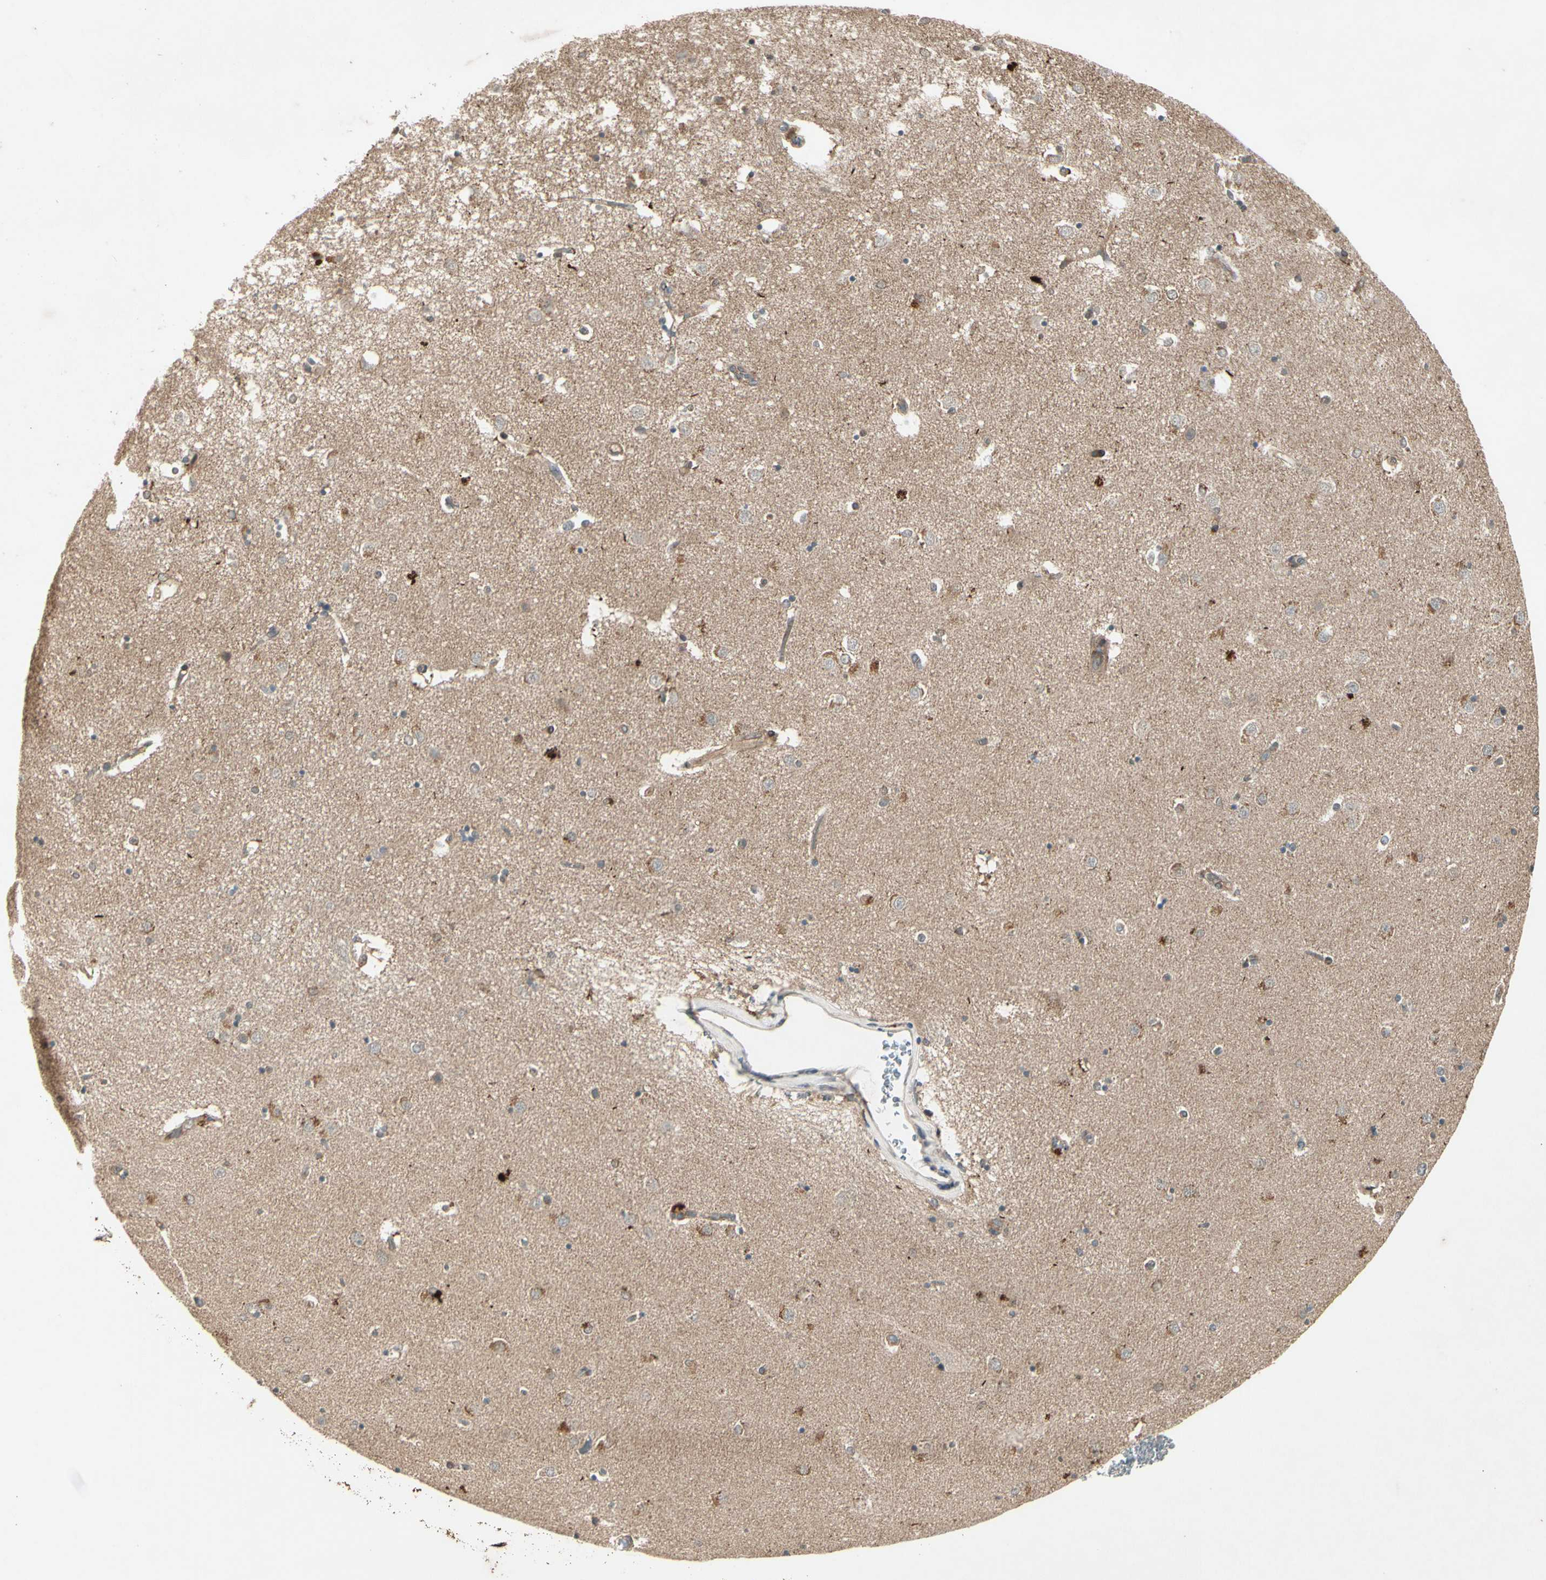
{"staining": {"intensity": "negative", "quantity": "none", "location": "none"}, "tissue": "caudate", "cell_type": "Glial cells", "image_type": "normal", "snomed": [{"axis": "morphology", "description": "Normal tissue, NOS"}, {"axis": "topography", "description": "Lateral ventricle wall"}], "caption": "Immunohistochemistry (IHC) histopathology image of benign caudate stained for a protein (brown), which displays no expression in glial cells.", "gene": "FHDC1", "patient": {"sex": "female", "age": 54}}